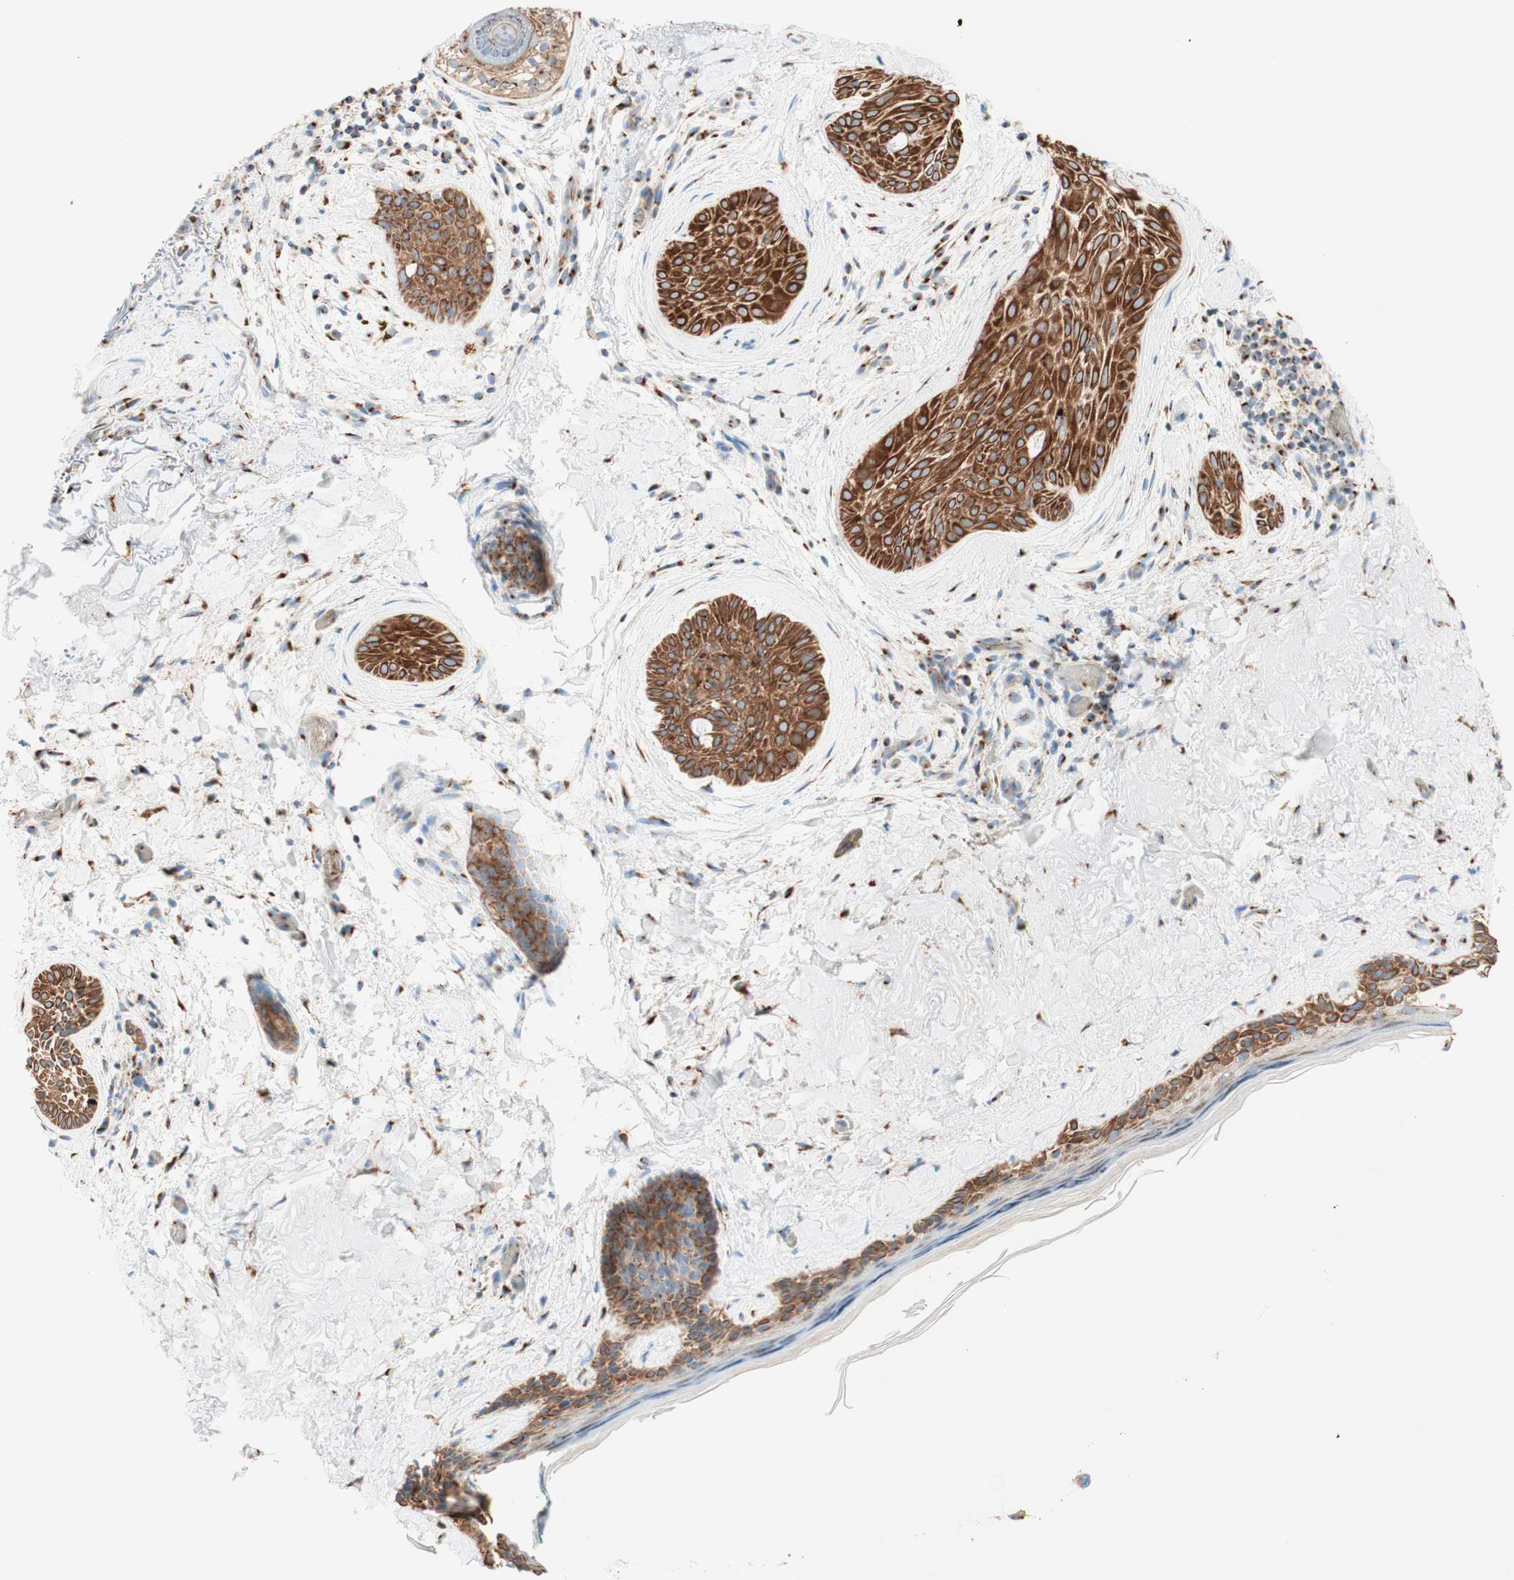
{"staining": {"intensity": "strong", "quantity": ">75%", "location": "cytoplasmic/membranous"}, "tissue": "skin cancer", "cell_type": "Tumor cells", "image_type": "cancer", "snomed": [{"axis": "morphology", "description": "Normal tissue, NOS"}, {"axis": "morphology", "description": "Basal cell carcinoma"}, {"axis": "topography", "description": "Skin"}], "caption": "An image of basal cell carcinoma (skin) stained for a protein shows strong cytoplasmic/membranous brown staining in tumor cells.", "gene": "GOLGB1", "patient": {"sex": "female", "age": 71}}